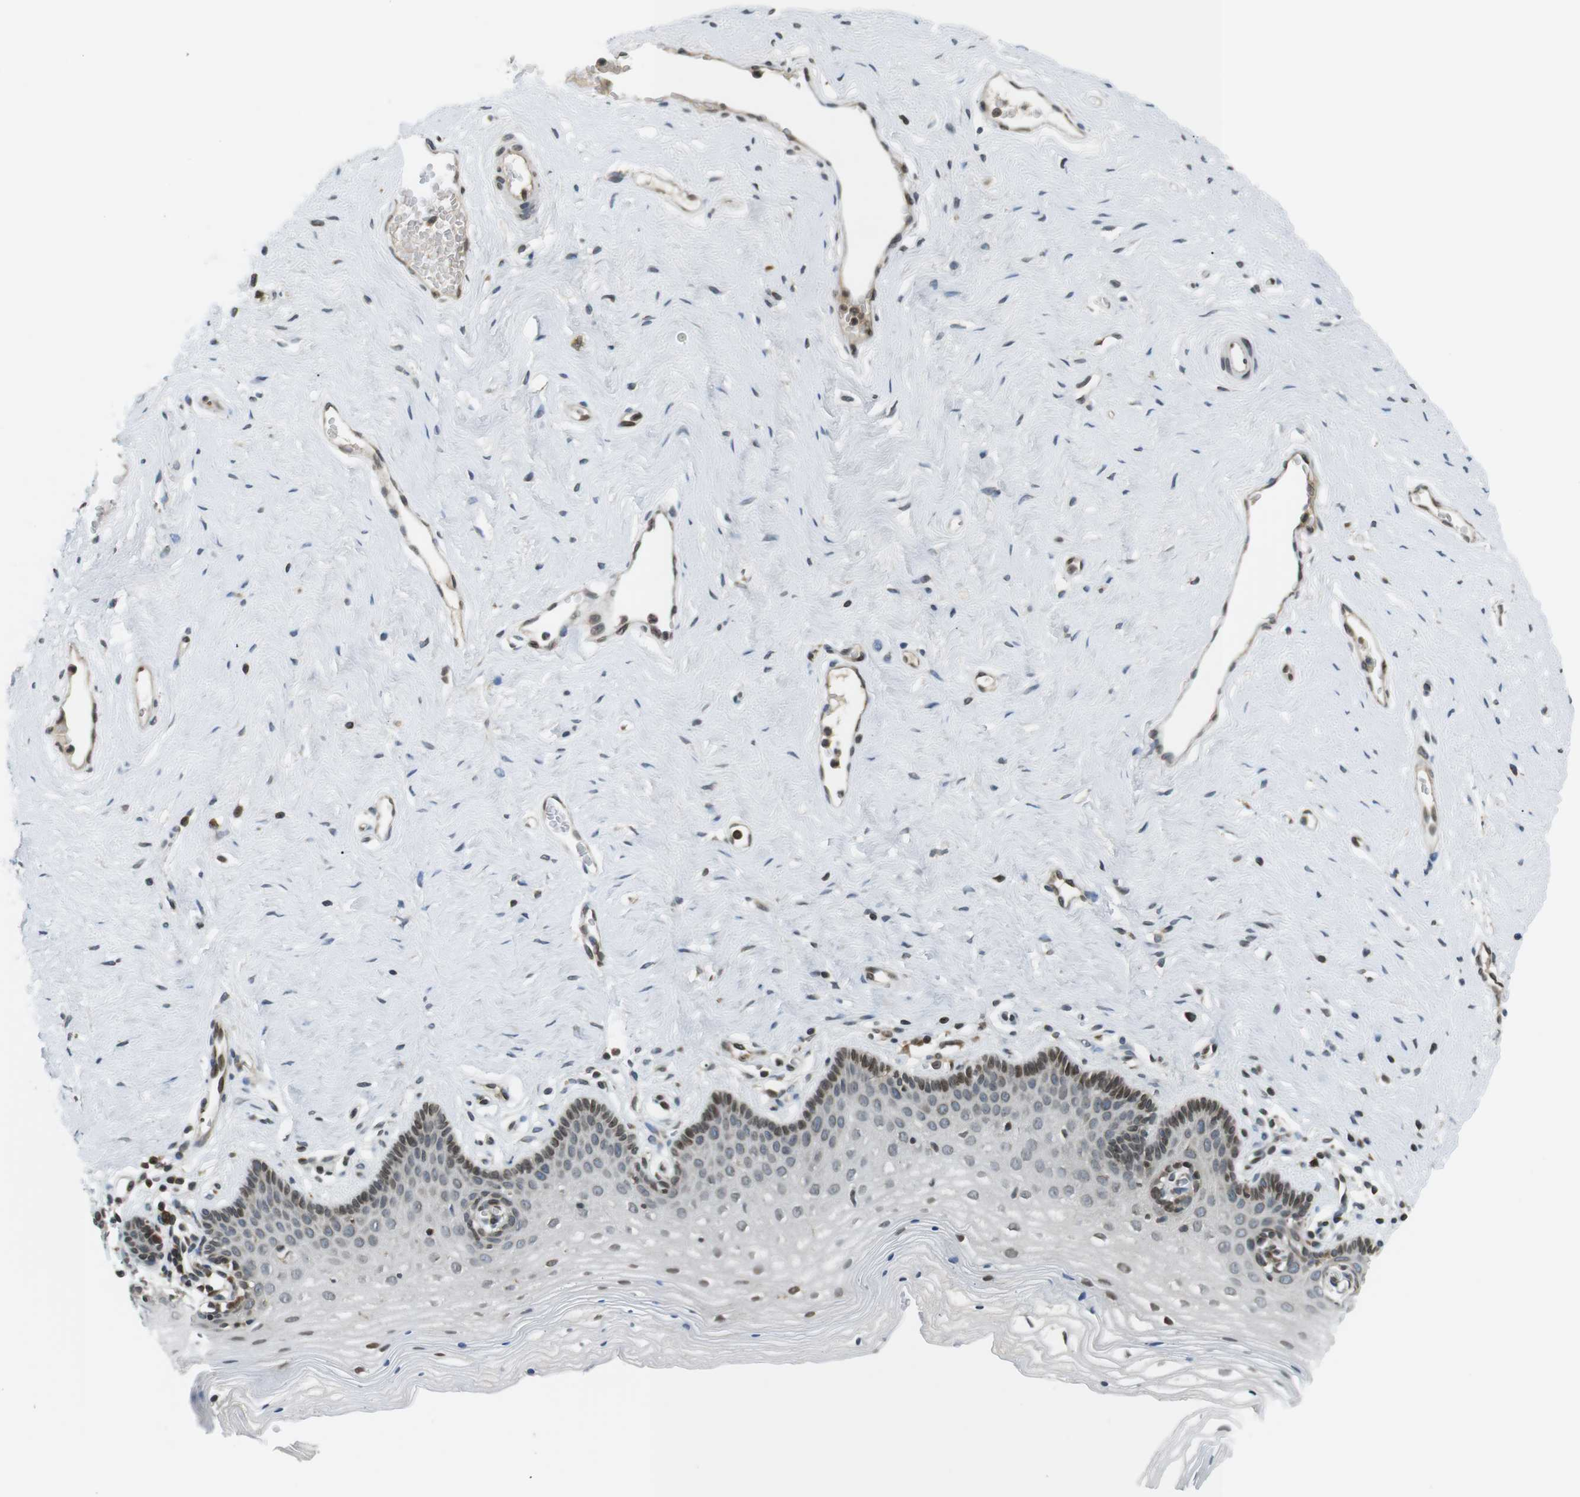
{"staining": {"intensity": "moderate", "quantity": "25%-75%", "location": "cytoplasmic/membranous,nuclear"}, "tissue": "vagina", "cell_type": "Squamous epithelial cells", "image_type": "normal", "snomed": [{"axis": "morphology", "description": "Normal tissue, NOS"}, {"axis": "topography", "description": "Vagina"}], "caption": "Immunohistochemistry of benign vagina shows medium levels of moderate cytoplasmic/membranous,nuclear expression in approximately 25%-75% of squamous epithelial cells. (Brightfield microscopy of DAB IHC at high magnification).", "gene": "TMX4", "patient": {"sex": "female", "age": 32}}